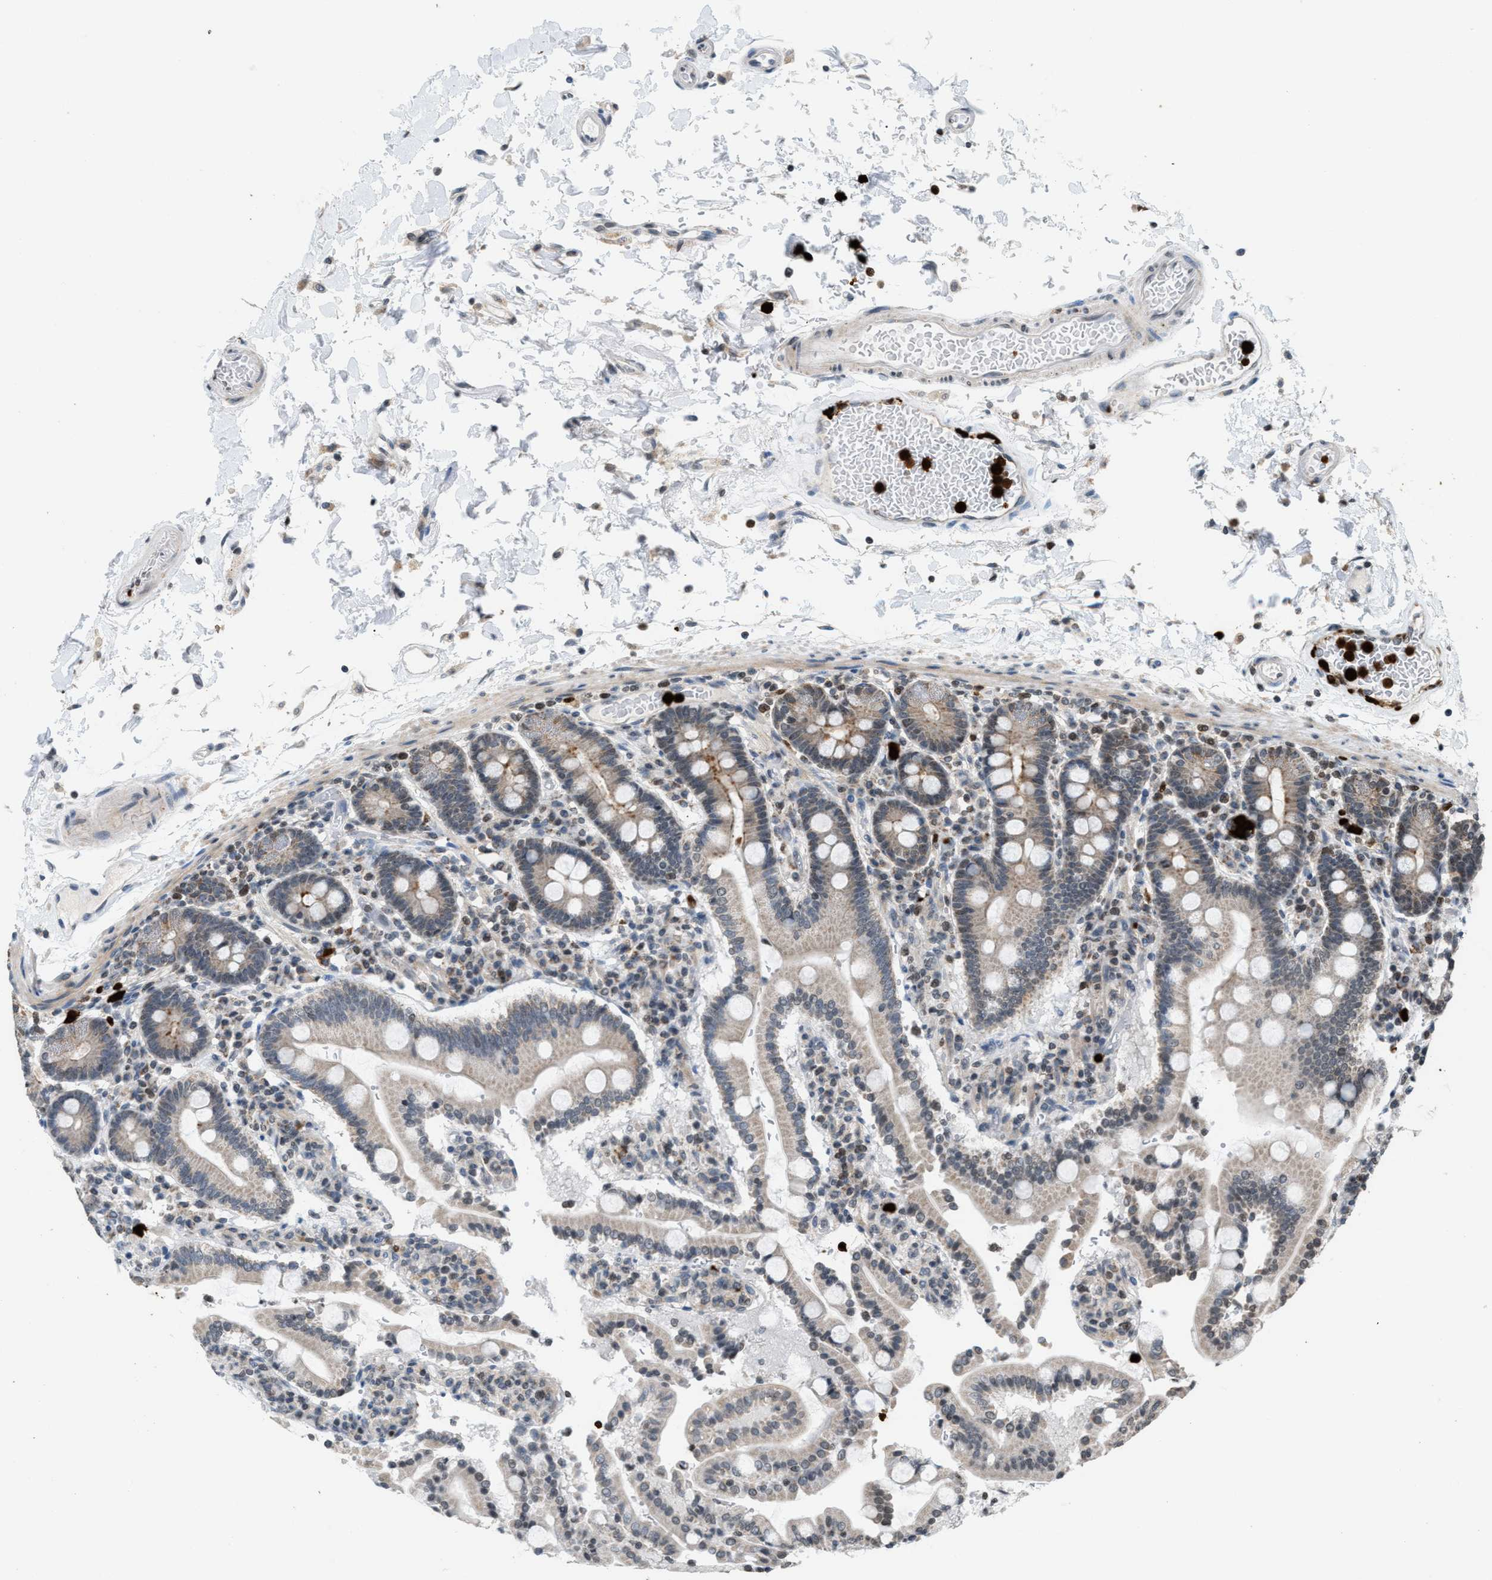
{"staining": {"intensity": "moderate", "quantity": "<25%", "location": "cytoplasmic/membranous,nuclear"}, "tissue": "duodenum", "cell_type": "Glandular cells", "image_type": "normal", "snomed": [{"axis": "morphology", "description": "Normal tissue, NOS"}, {"axis": "topography", "description": "Small intestine, NOS"}], "caption": "Duodenum stained with immunohistochemistry (IHC) exhibits moderate cytoplasmic/membranous,nuclear expression in approximately <25% of glandular cells. (DAB (3,3'-diaminobenzidine) = brown stain, brightfield microscopy at high magnification).", "gene": "PRUNE2", "patient": {"sex": "female", "age": 71}}